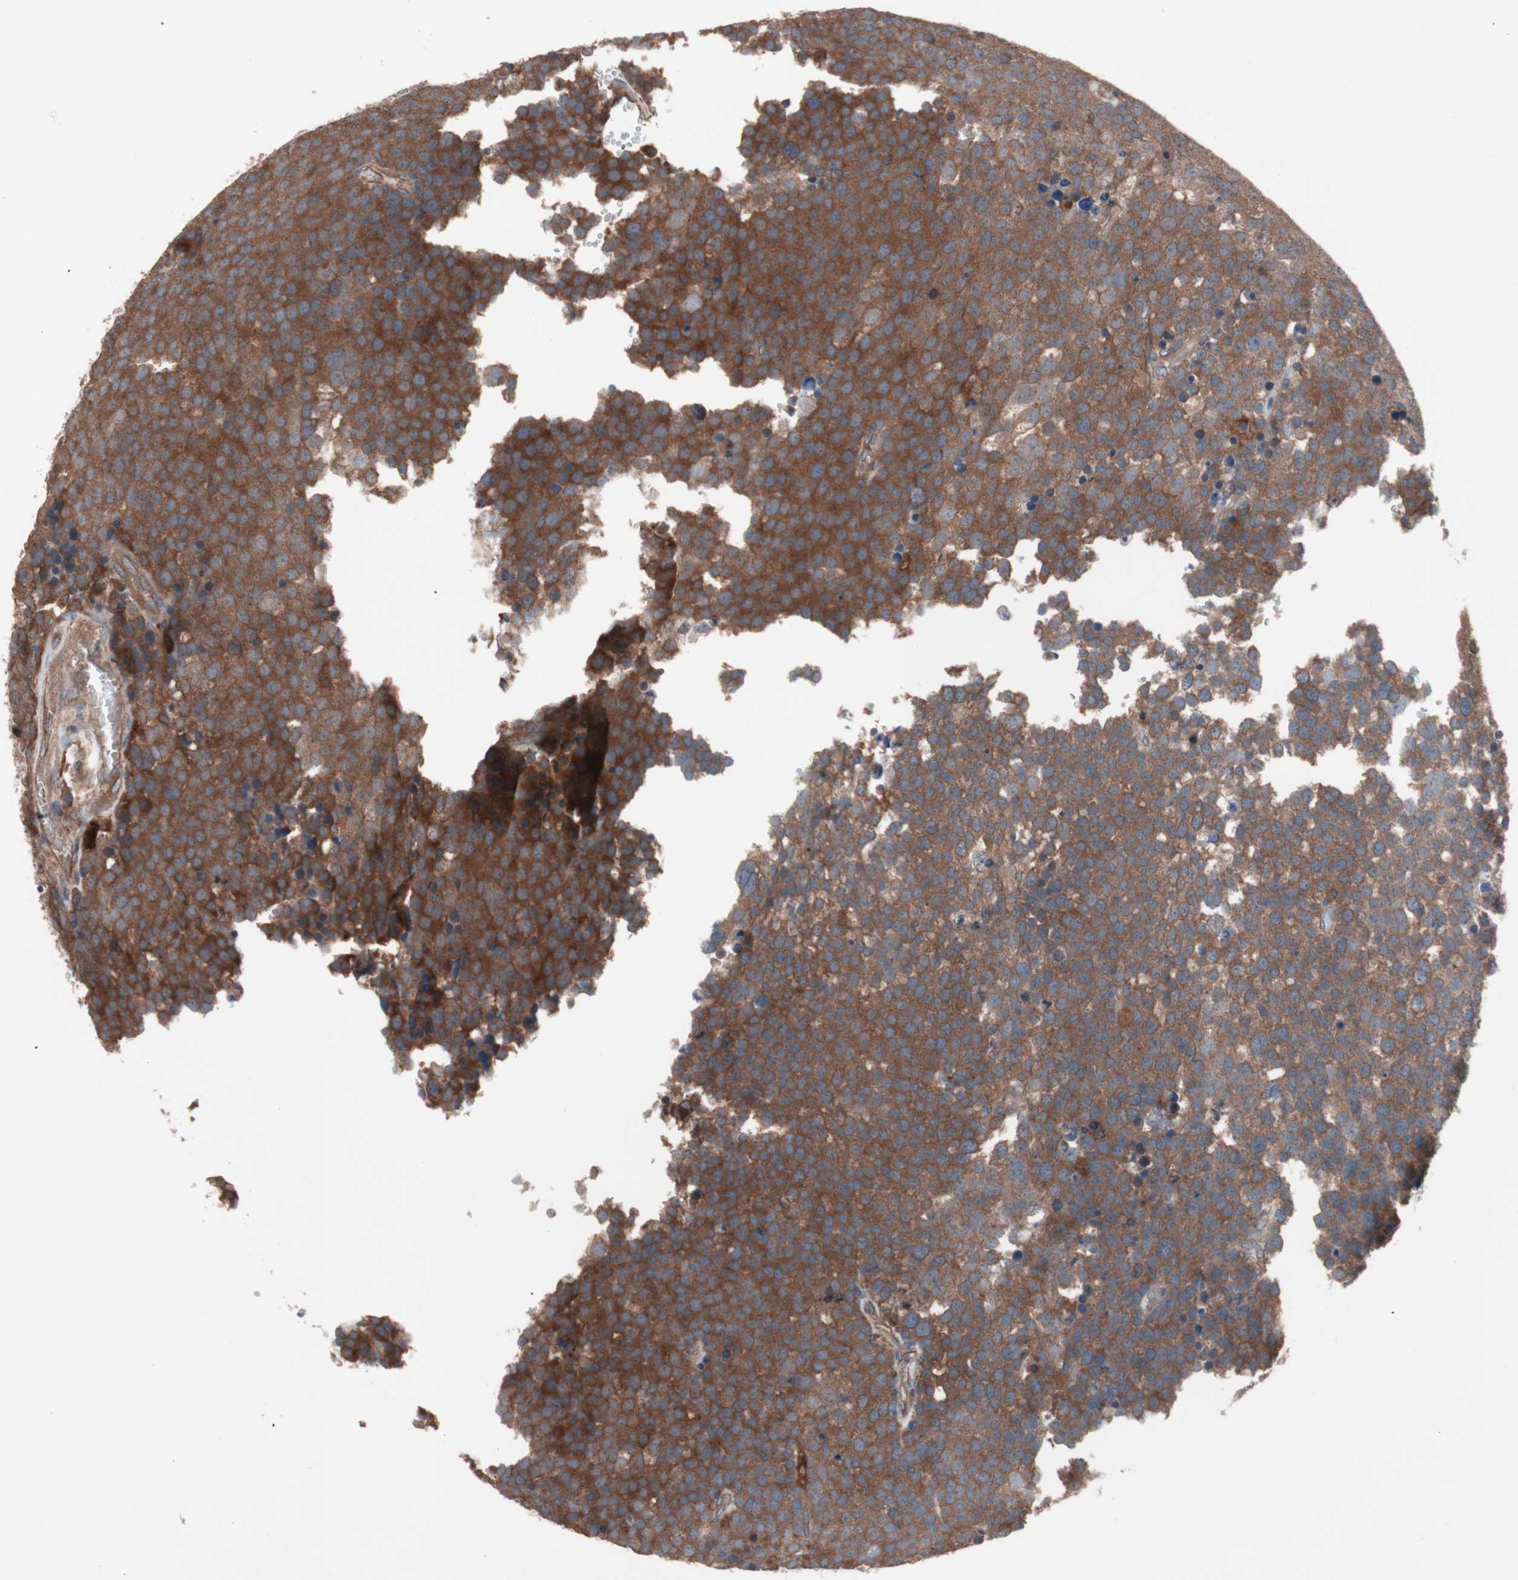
{"staining": {"intensity": "moderate", "quantity": ">75%", "location": "cytoplasmic/membranous"}, "tissue": "testis cancer", "cell_type": "Tumor cells", "image_type": "cancer", "snomed": [{"axis": "morphology", "description": "Seminoma, NOS"}, {"axis": "topography", "description": "Testis"}], "caption": "Testis cancer tissue demonstrates moderate cytoplasmic/membranous staining in approximately >75% of tumor cells", "gene": "ATG7", "patient": {"sex": "male", "age": 71}}